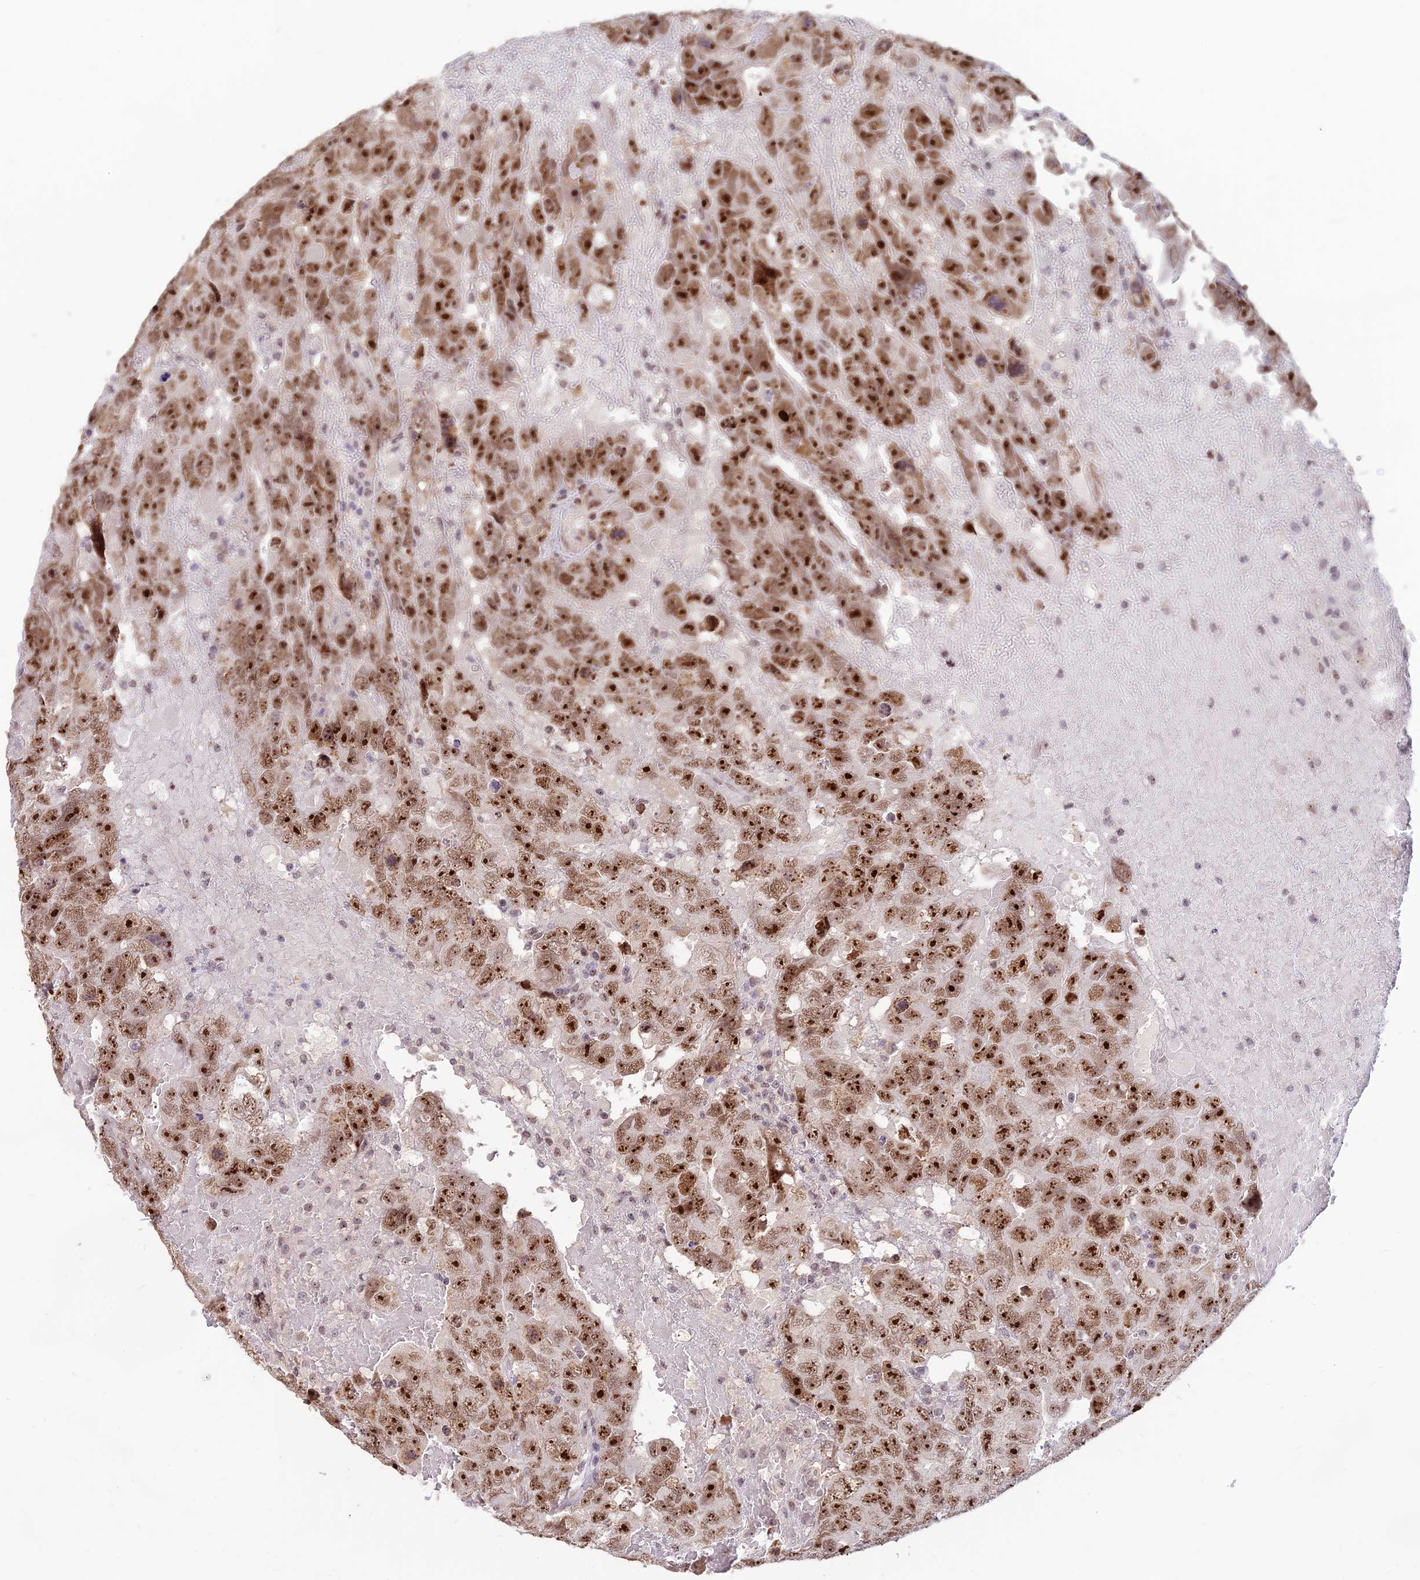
{"staining": {"intensity": "strong", "quantity": ">75%", "location": "nuclear"}, "tissue": "testis cancer", "cell_type": "Tumor cells", "image_type": "cancer", "snomed": [{"axis": "morphology", "description": "Carcinoma, Embryonal, NOS"}, {"axis": "topography", "description": "Testis"}], "caption": "Testis cancer stained with a protein marker reveals strong staining in tumor cells.", "gene": "POLR1G", "patient": {"sex": "male", "age": 45}}